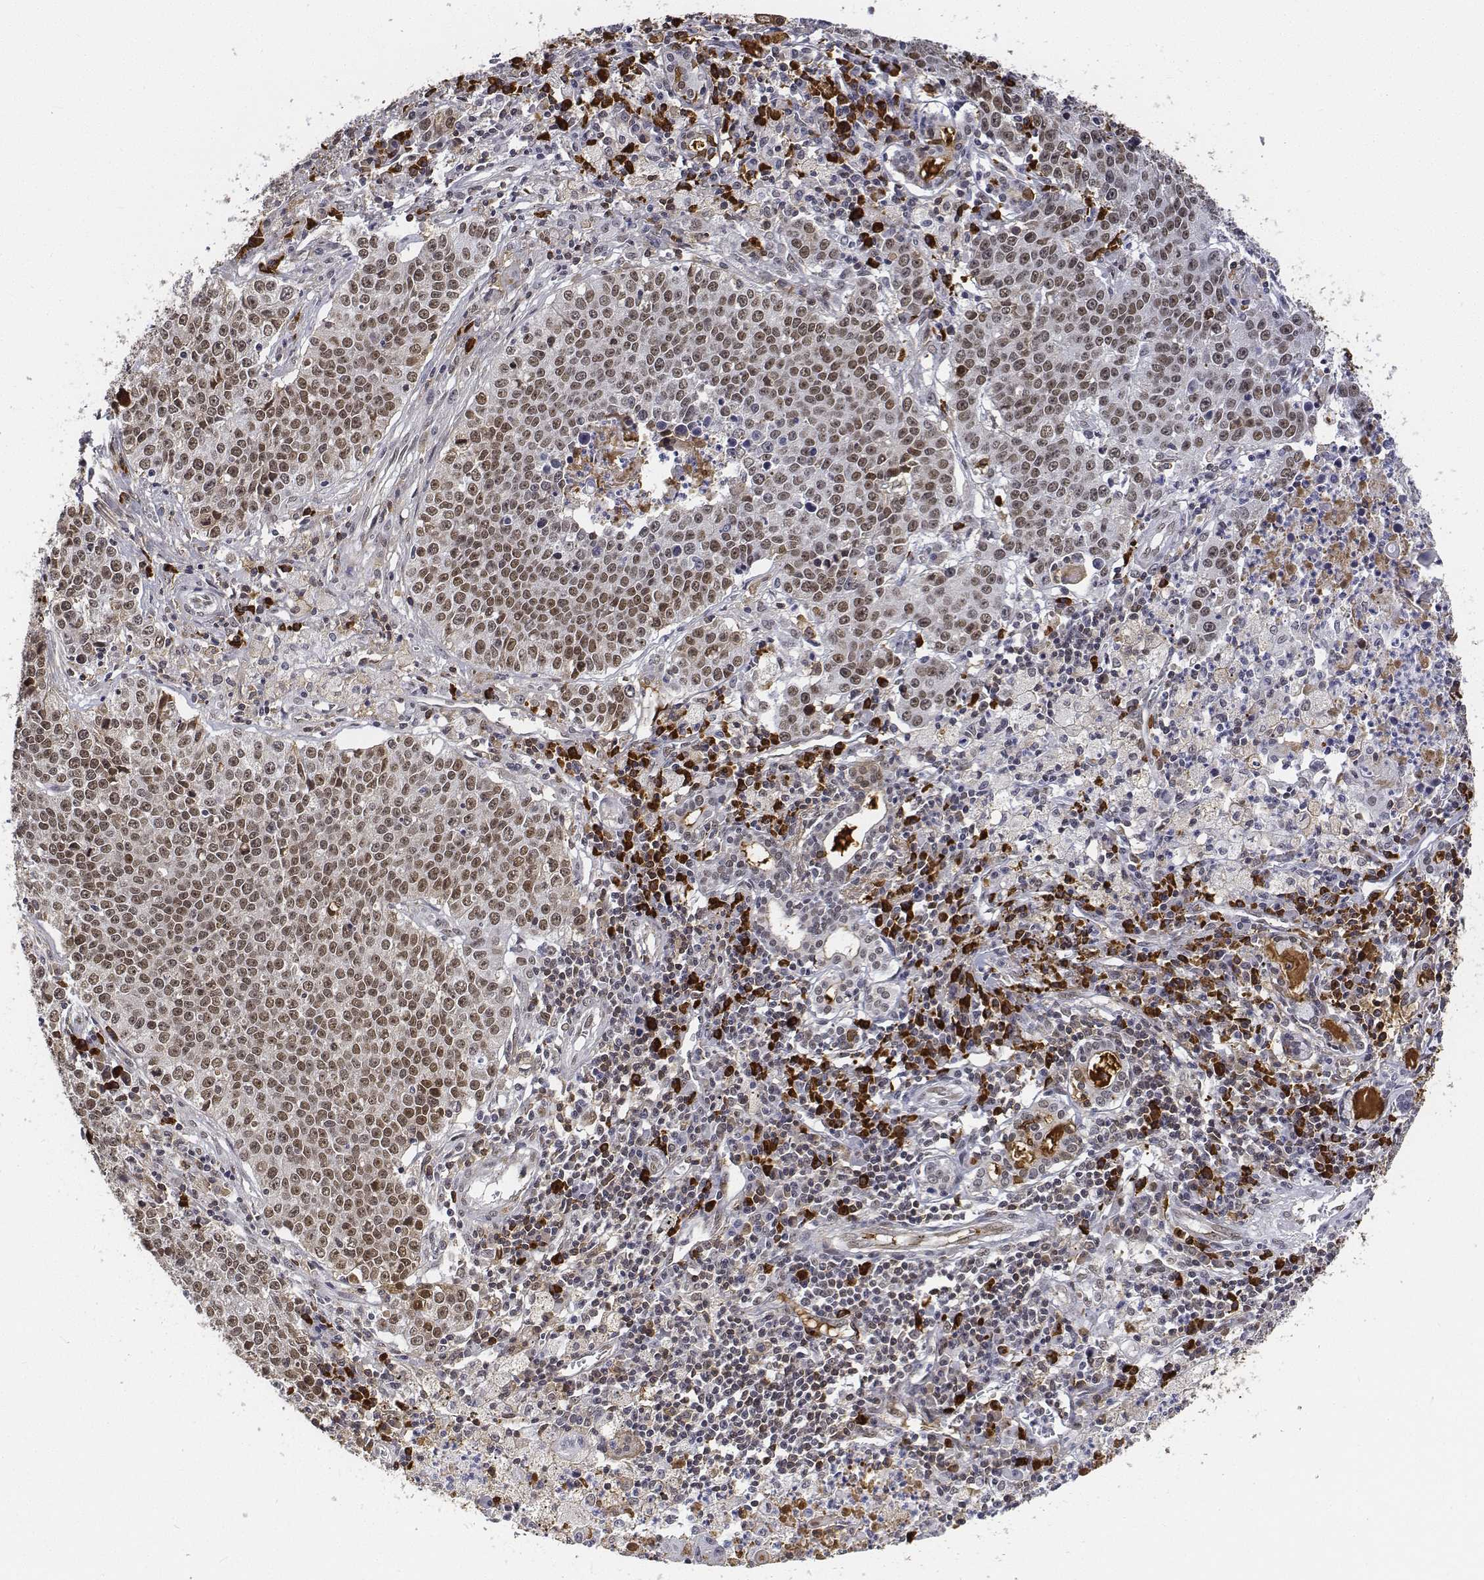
{"staining": {"intensity": "moderate", "quantity": ">75%", "location": "nuclear"}, "tissue": "lung cancer", "cell_type": "Tumor cells", "image_type": "cancer", "snomed": [{"axis": "morphology", "description": "Squamous cell carcinoma, NOS"}, {"axis": "morphology", "description": "Squamous cell carcinoma, metastatic, NOS"}, {"axis": "topography", "description": "Lung"}, {"axis": "topography", "description": "Pleura, NOS"}], "caption": "Moderate nuclear protein positivity is appreciated in about >75% of tumor cells in lung cancer. The staining is performed using DAB brown chromogen to label protein expression. The nuclei are counter-stained blue using hematoxylin.", "gene": "ATRX", "patient": {"sex": "male", "age": 72}}